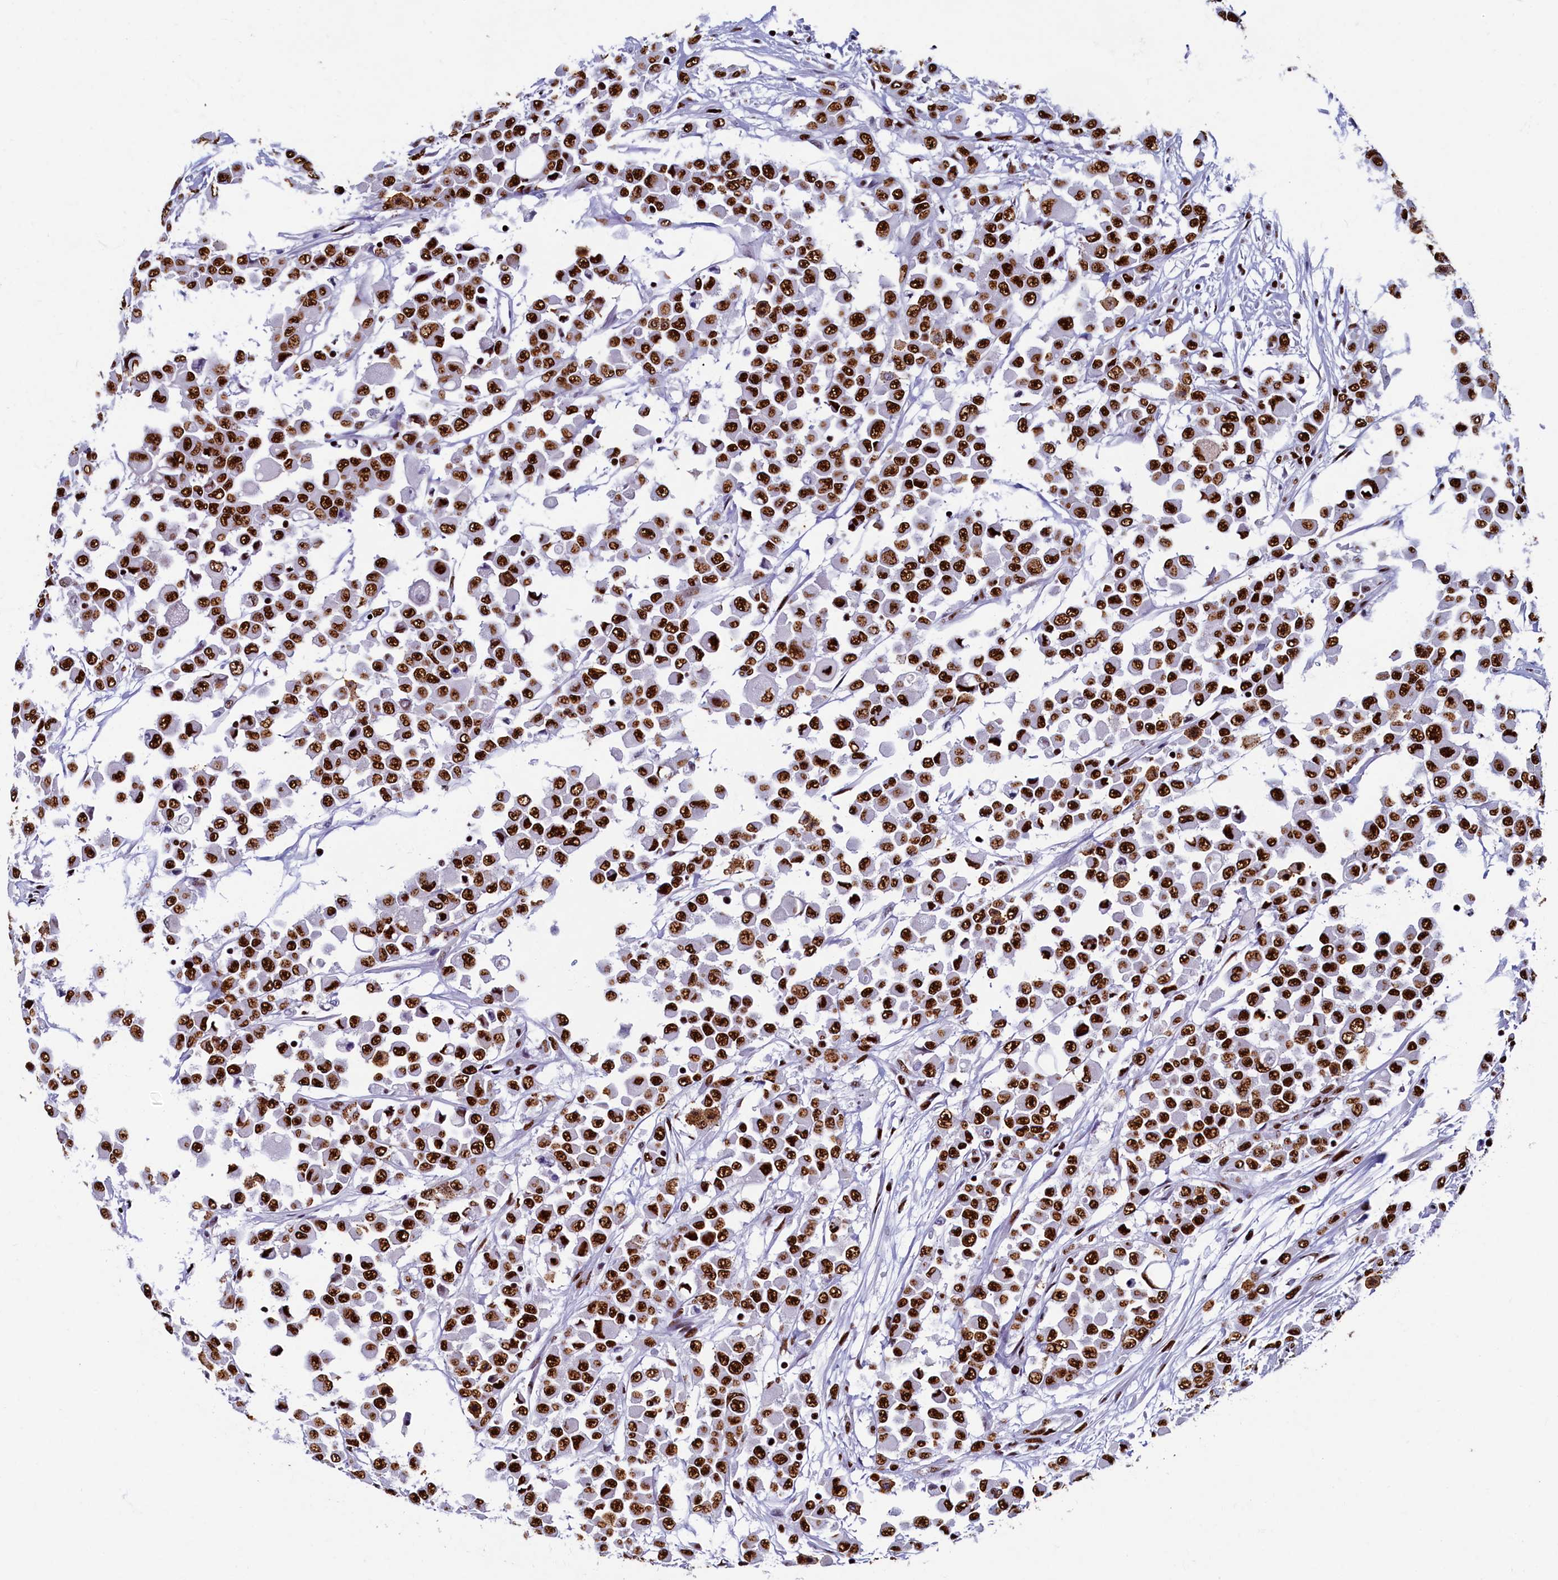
{"staining": {"intensity": "strong", "quantity": ">75%", "location": "nuclear"}, "tissue": "colorectal cancer", "cell_type": "Tumor cells", "image_type": "cancer", "snomed": [{"axis": "morphology", "description": "Adenocarcinoma, NOS"}, {"axis": "topography", "description": "Colon"}], "caption": "Strong nuclear expression is present in about >75% of tumor cells in colorectal cancer.", "gene": "SRRM2", "patient": {"sex": "male", "age": 51}}